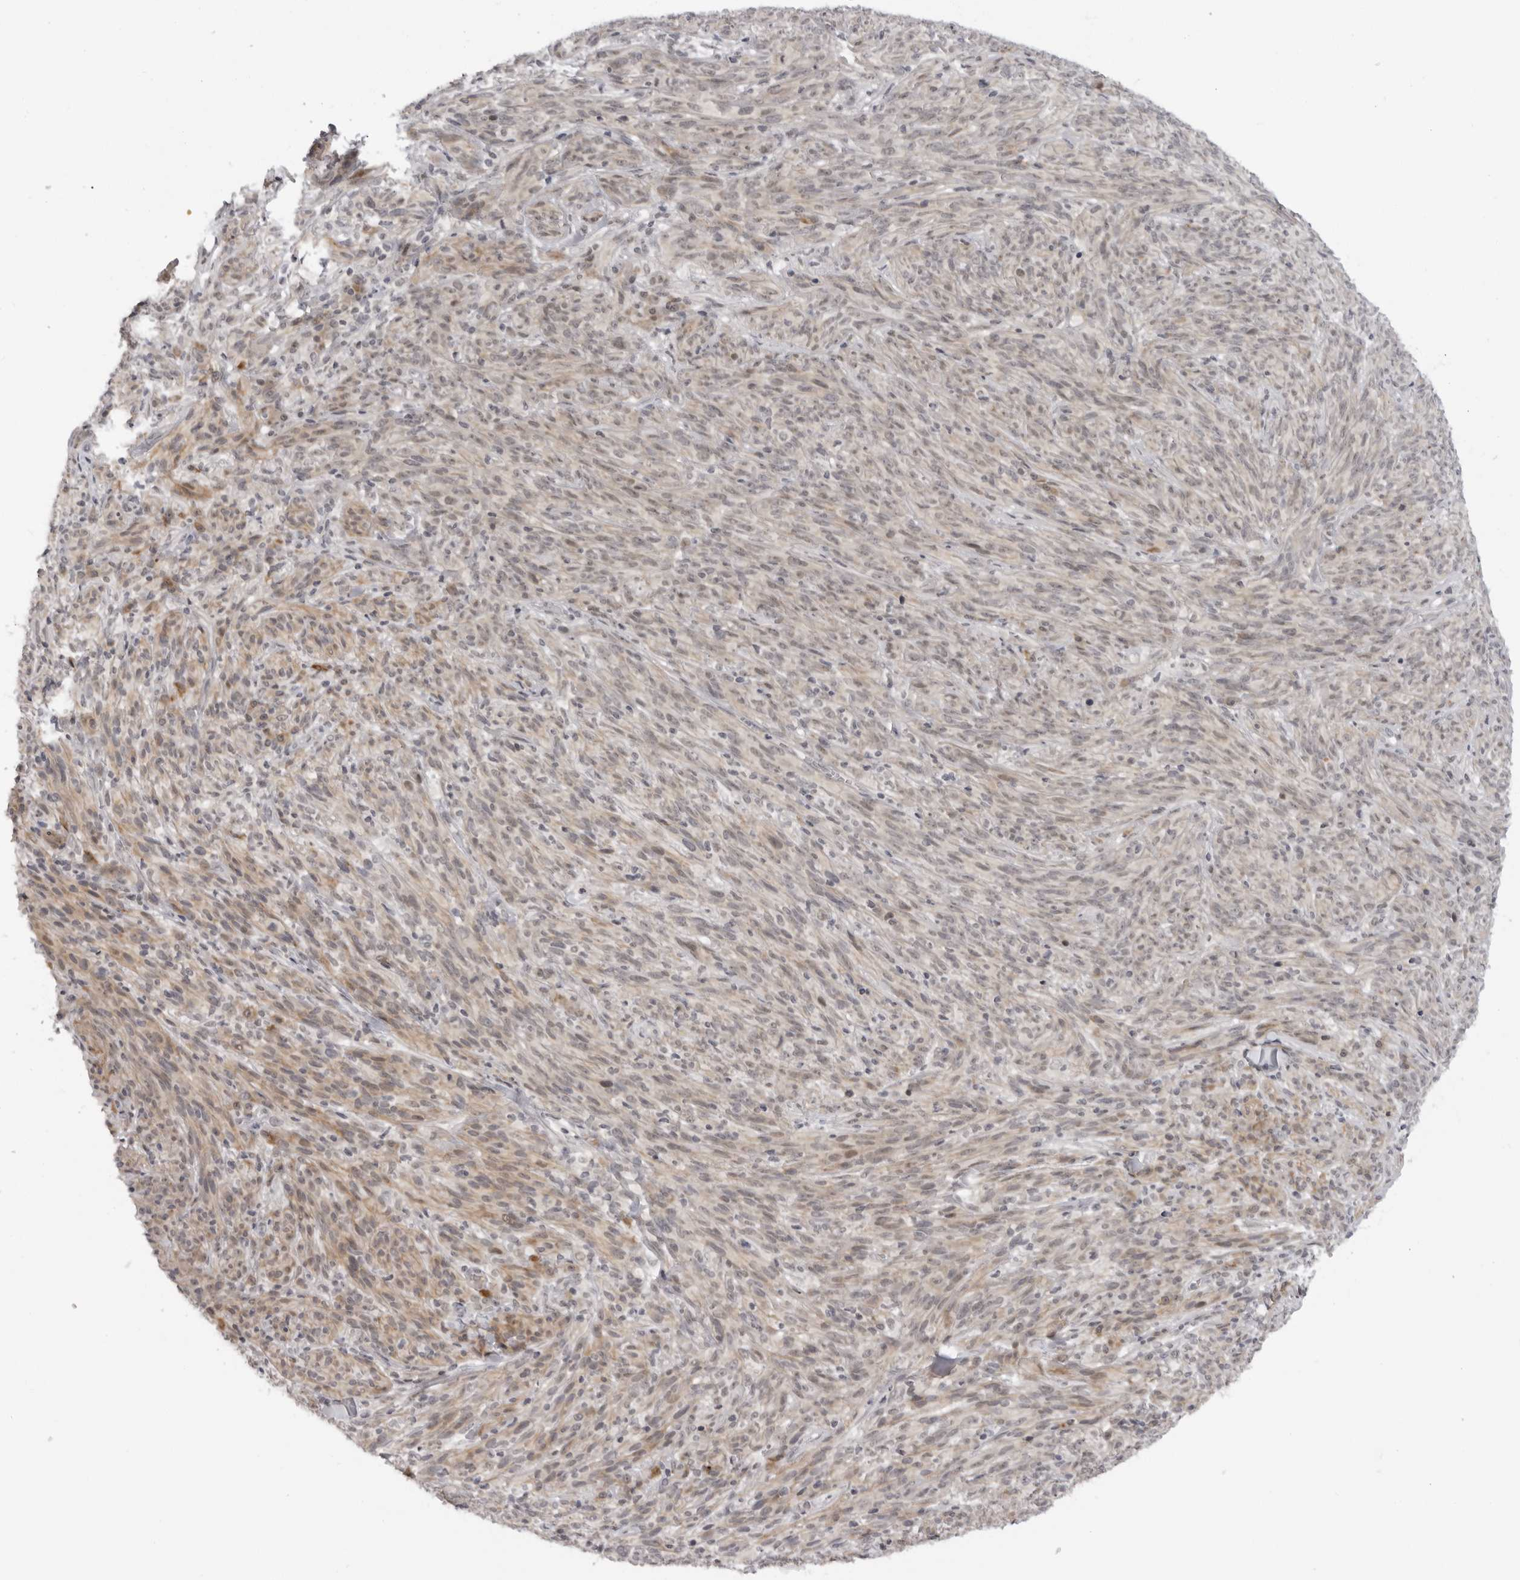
{"staining": {"intensity": "weak", "quantity": "25%-75%", "location": "cytoplasmic/membranous,nuclear"}, "tissue": "melanoma", "cell_type": "Tumor cells", "image_type": "cancer", "snomed": [{"axis": "morphology", "description": "Malignant melanoma, NOS"}, {"axis": "topography", "description": "Skin of head"}], "caption": "DAB (3,3'-diaminobenzidine) immunohistochemical staining of human melanoma displays weak cytoplasmic/membranous and nuclear protein staining in about 25%-75% of tumor cells.", "gene": "ALPK2", "patient": {"sex": "male", "age": 96}}